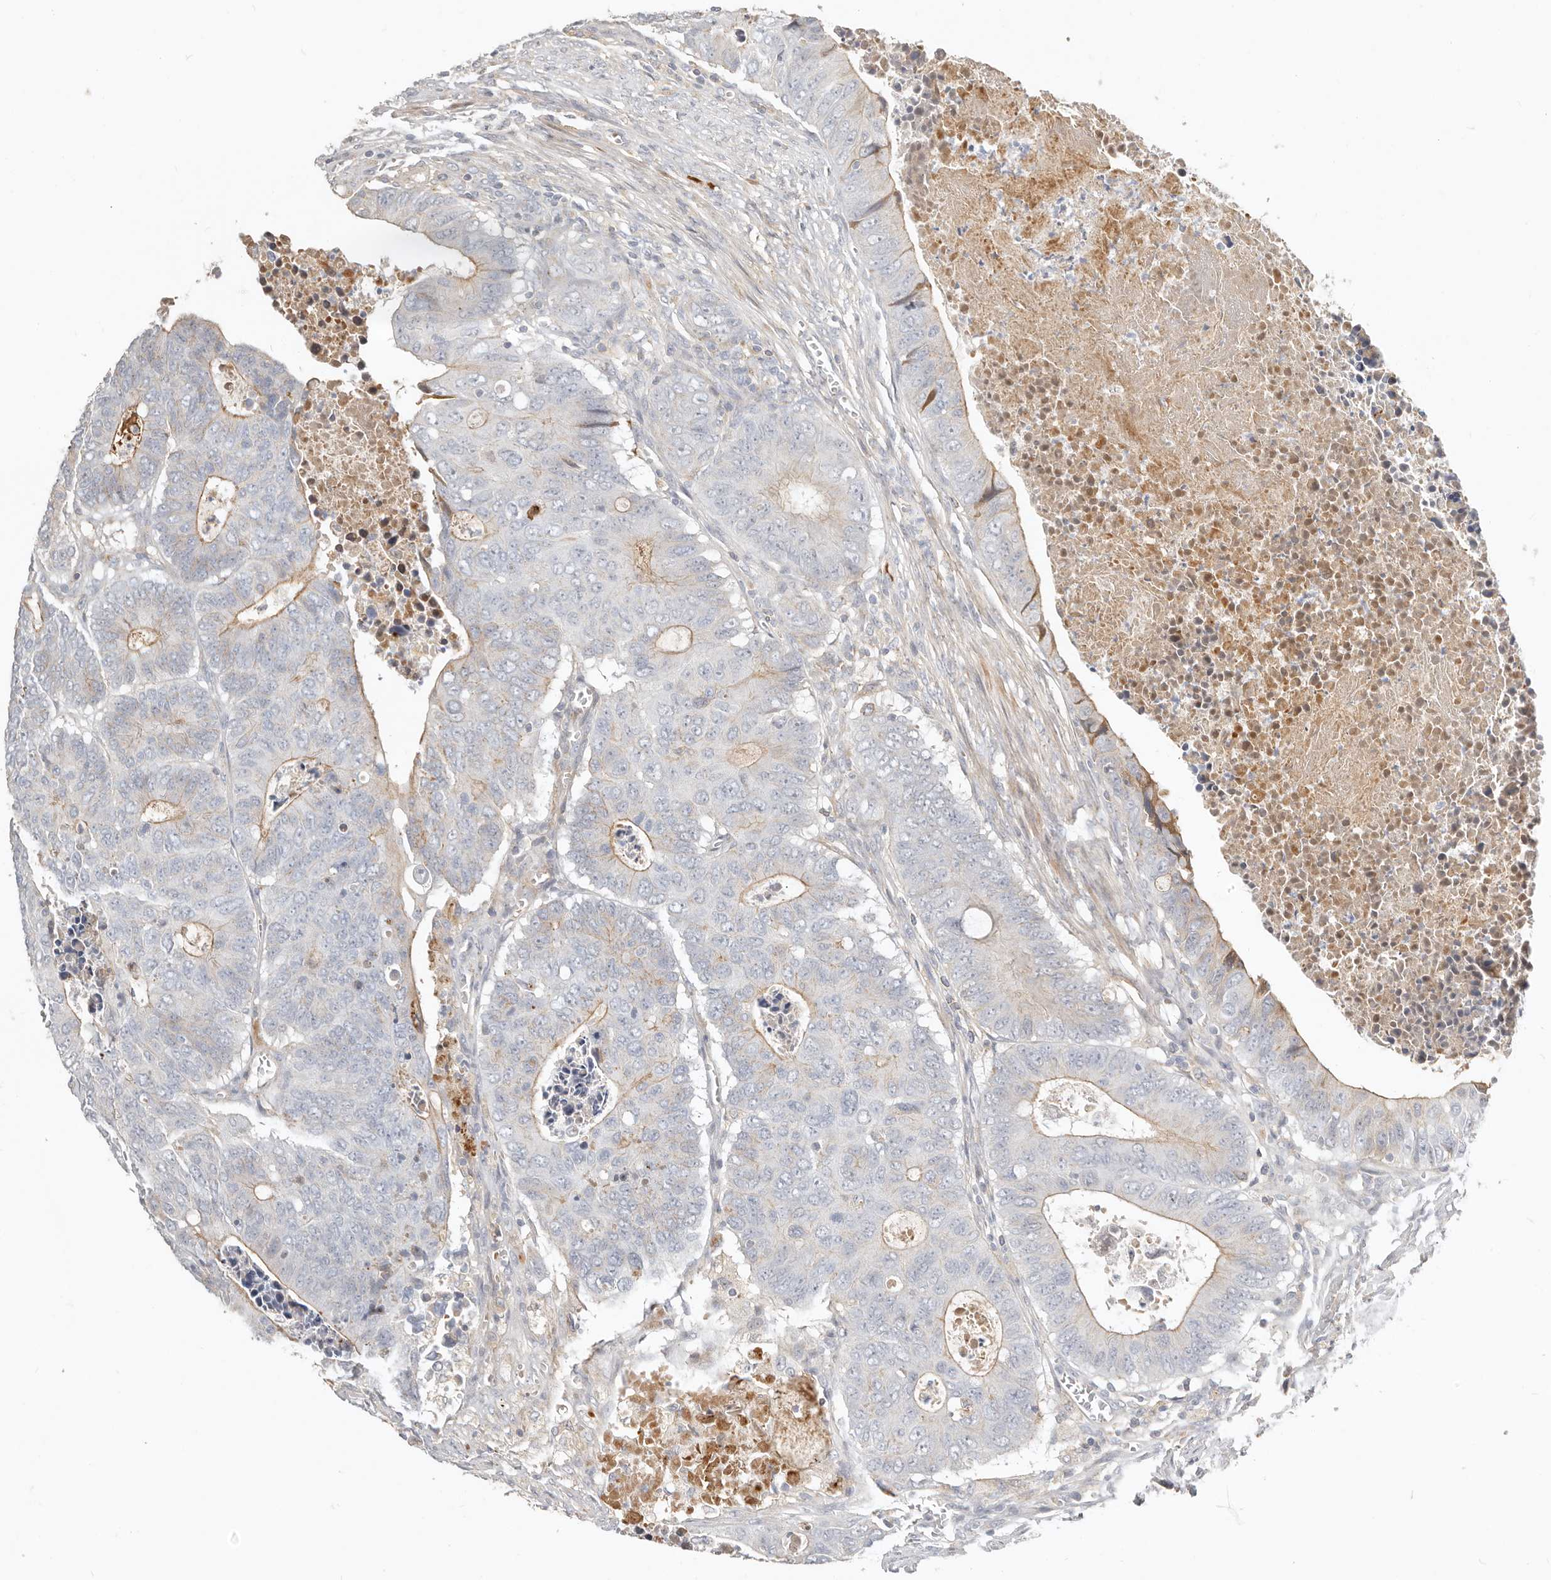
{"staining": {"intensity": "moderate", "quantity": "<25%", "location": "cytoplasmic/membranous"}, "tissue": "colorectal cancer", "cell_type": "Tumor cells", "image_type": "cancer", "snomed": [{"axis": "morphology", "description": "Adenocarcinoma, NOS"}, {"axis": "topography", "description": "Colon"}], "caption": "Adenocarcinoma (colorectal) tissue shows moderate cytoplasmic/membranous positivity in approximately <25% of tumor cells, visualized by immunohistochemistry. Nuclei are stained in blue.", "gene": "MTFR2", "patient": {"sex": "male", "age": 87}}